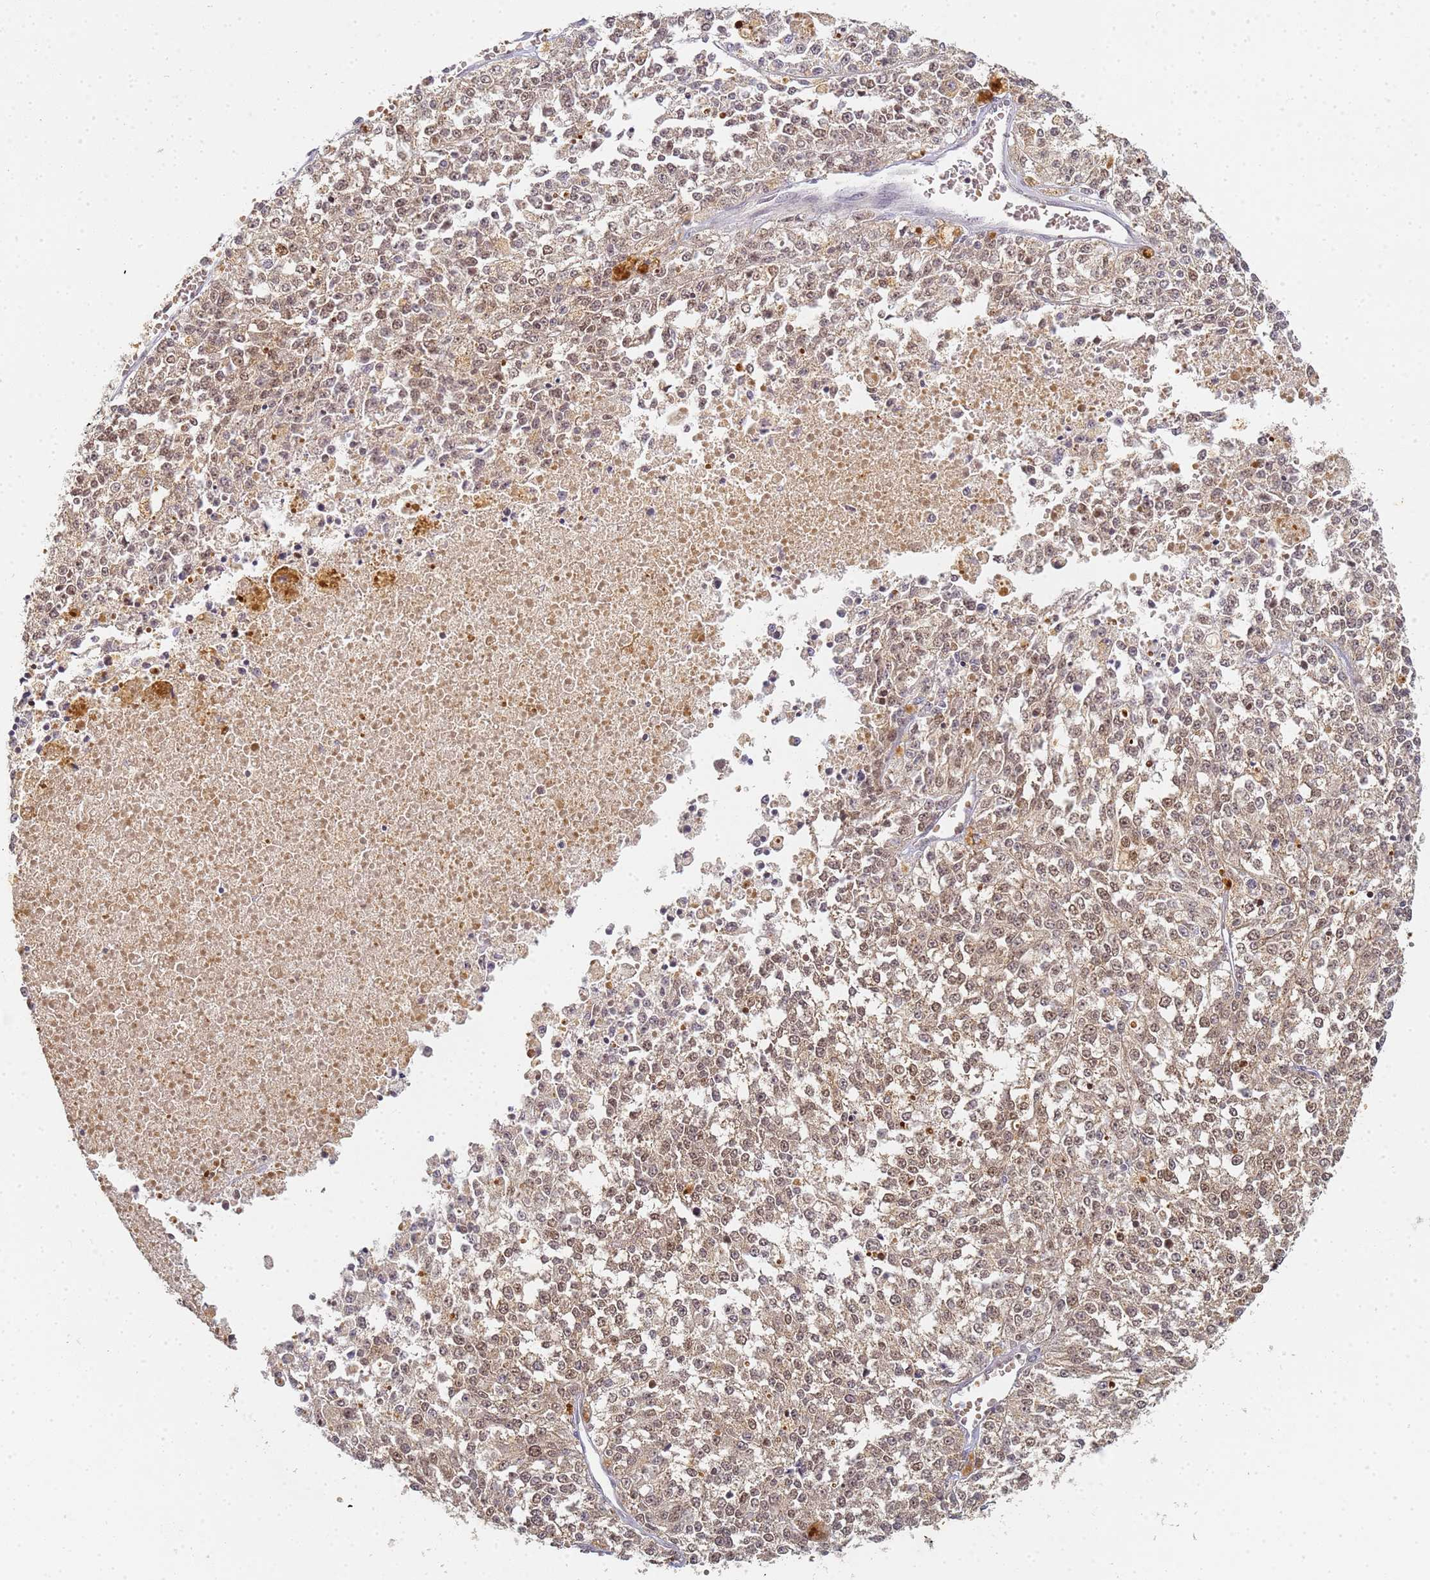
{"staining": {"intensity": "moderate", "quantity": ">75%", "location": "nuclear"}, "tissue": "melanoma", "cell_type": "Tumor cells", "image_type": "cancer", "snomed": [{"axis": "morphology", "description": "Malignant melanoma, NOS"}, {"axis": "topography", "description": "Skin"}], "caption": "A brown stain shows moderate nuclear staining of a protein in melanoma tumor cells.", "gene": "HMCES", "patient": {"sex": "female", "age": 64}}